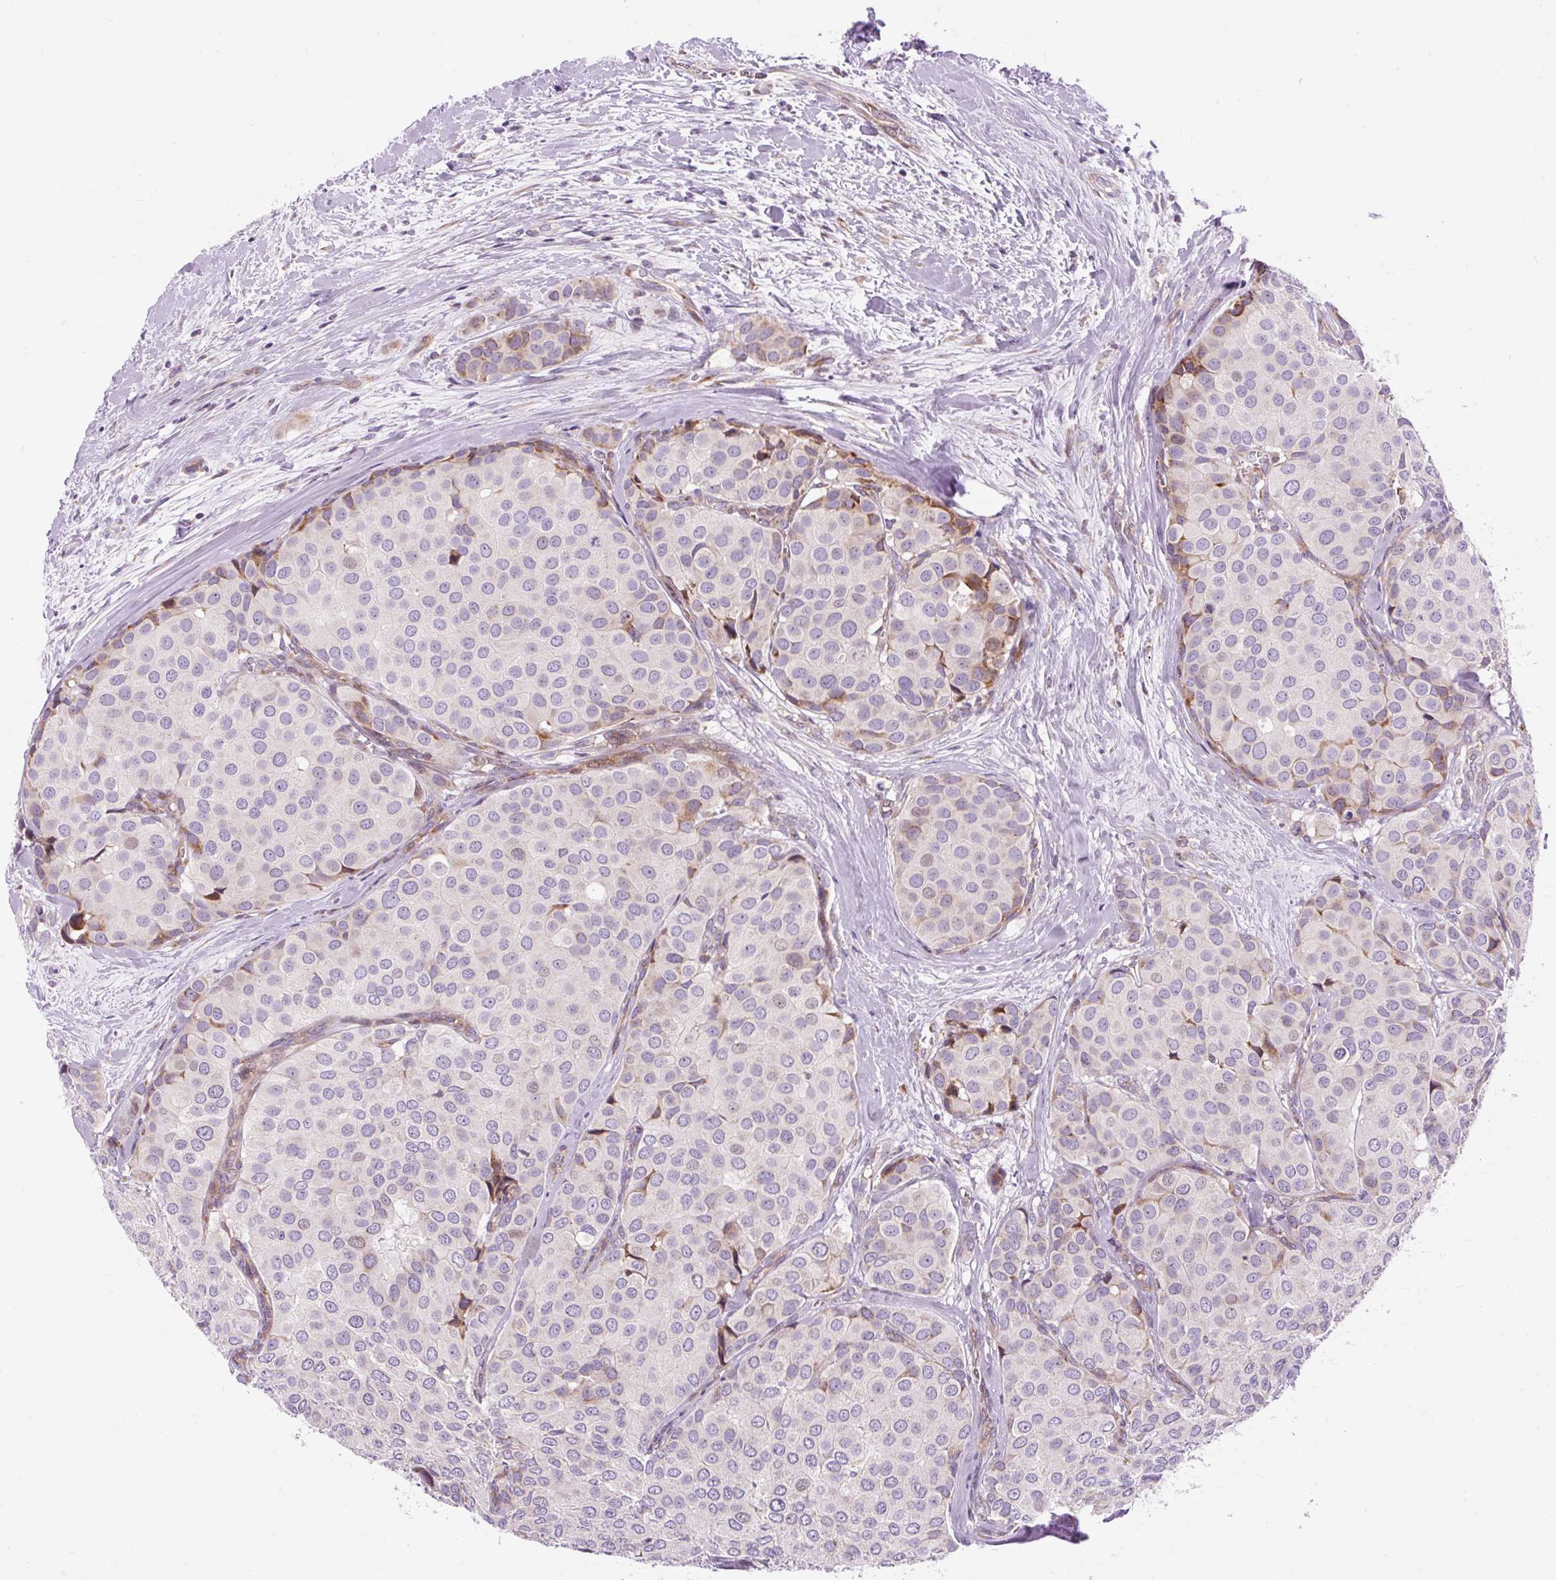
{"staining": {"intensity": "moderate", "quantity": "<25%", "location": "cytoplasmic/membranous"}, "tissue": "breast cancer", "cell_type": "Tumor cells", "image_type": "cancer", "snomed": [{"axis": "morphology", "description": "Duct carcinoma"}, {"axis": "topography", "description": "Breast"}], "caption": "Infiltrating ductal carcinoma (breast) stained with a protein marker shows moderate staining in tumor cells.", "gene": "CISD3", "patient": {"sex": "female", "age": 70}}